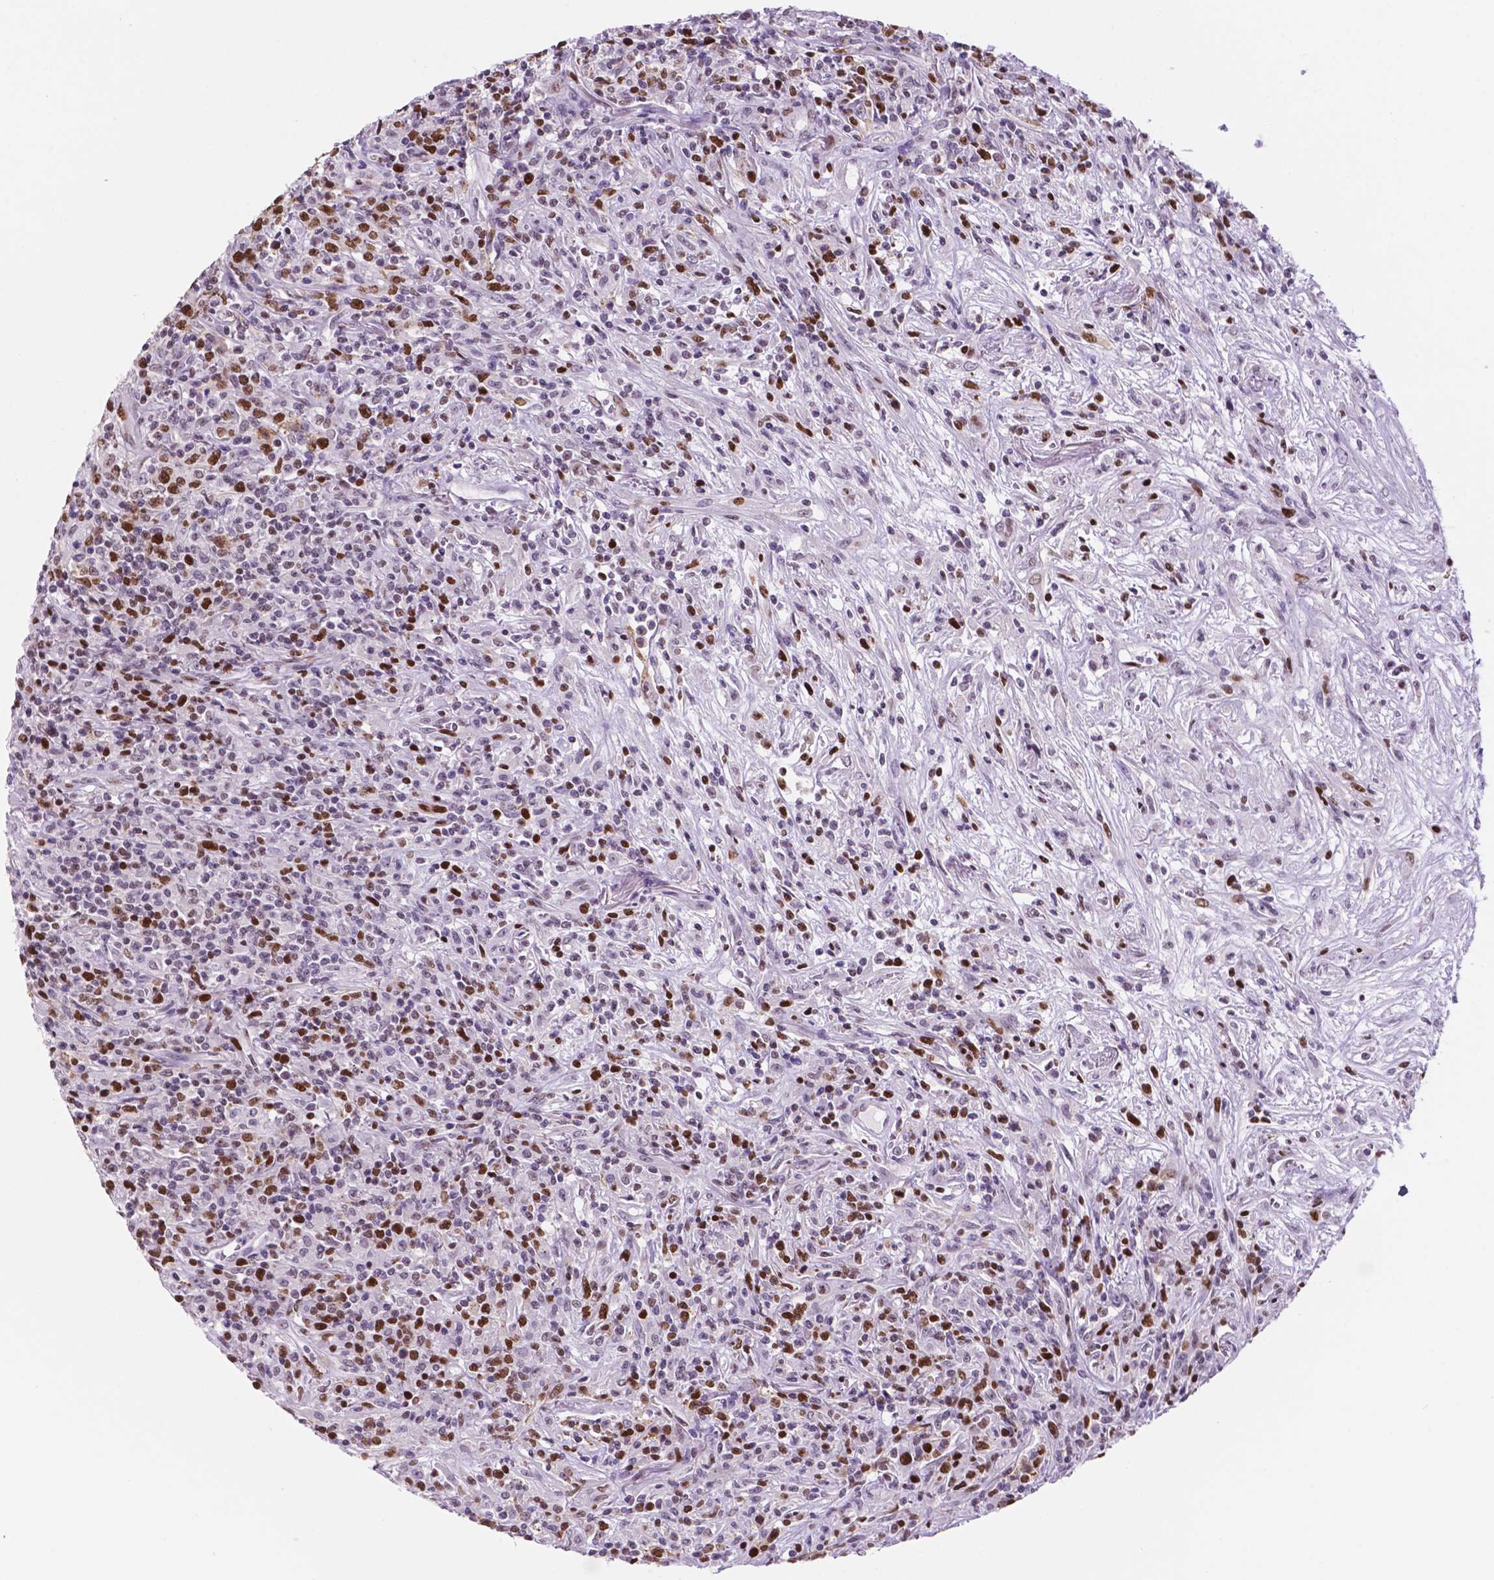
{"staining": {"intensity": "moderate", "quantity": "25%-75%", "location": "nuclear"}, "tissue": "lymphoma", "cell_type": "Tumor cells", "image_type": "cancer", "snomed": [{"axis": "morphology", "description": "Malignant lymphoma, non-Hodgkin's type, High grade"}, {"axis": "topography", "description": "Lung"}], "caption": "Lymphoma was stained to show a protein in brown. There is medium levels of moderate nuclear expression in approximately 25%-75% of tumor cells. The staining was performed using DAB (3,3'-diaminobenzidine), with brown indicating positive protein expression. Nuclei are stained blue with hematoxylin.", "gene": "NCAPH2", "patient": {"sex": "male", "age": 79}}